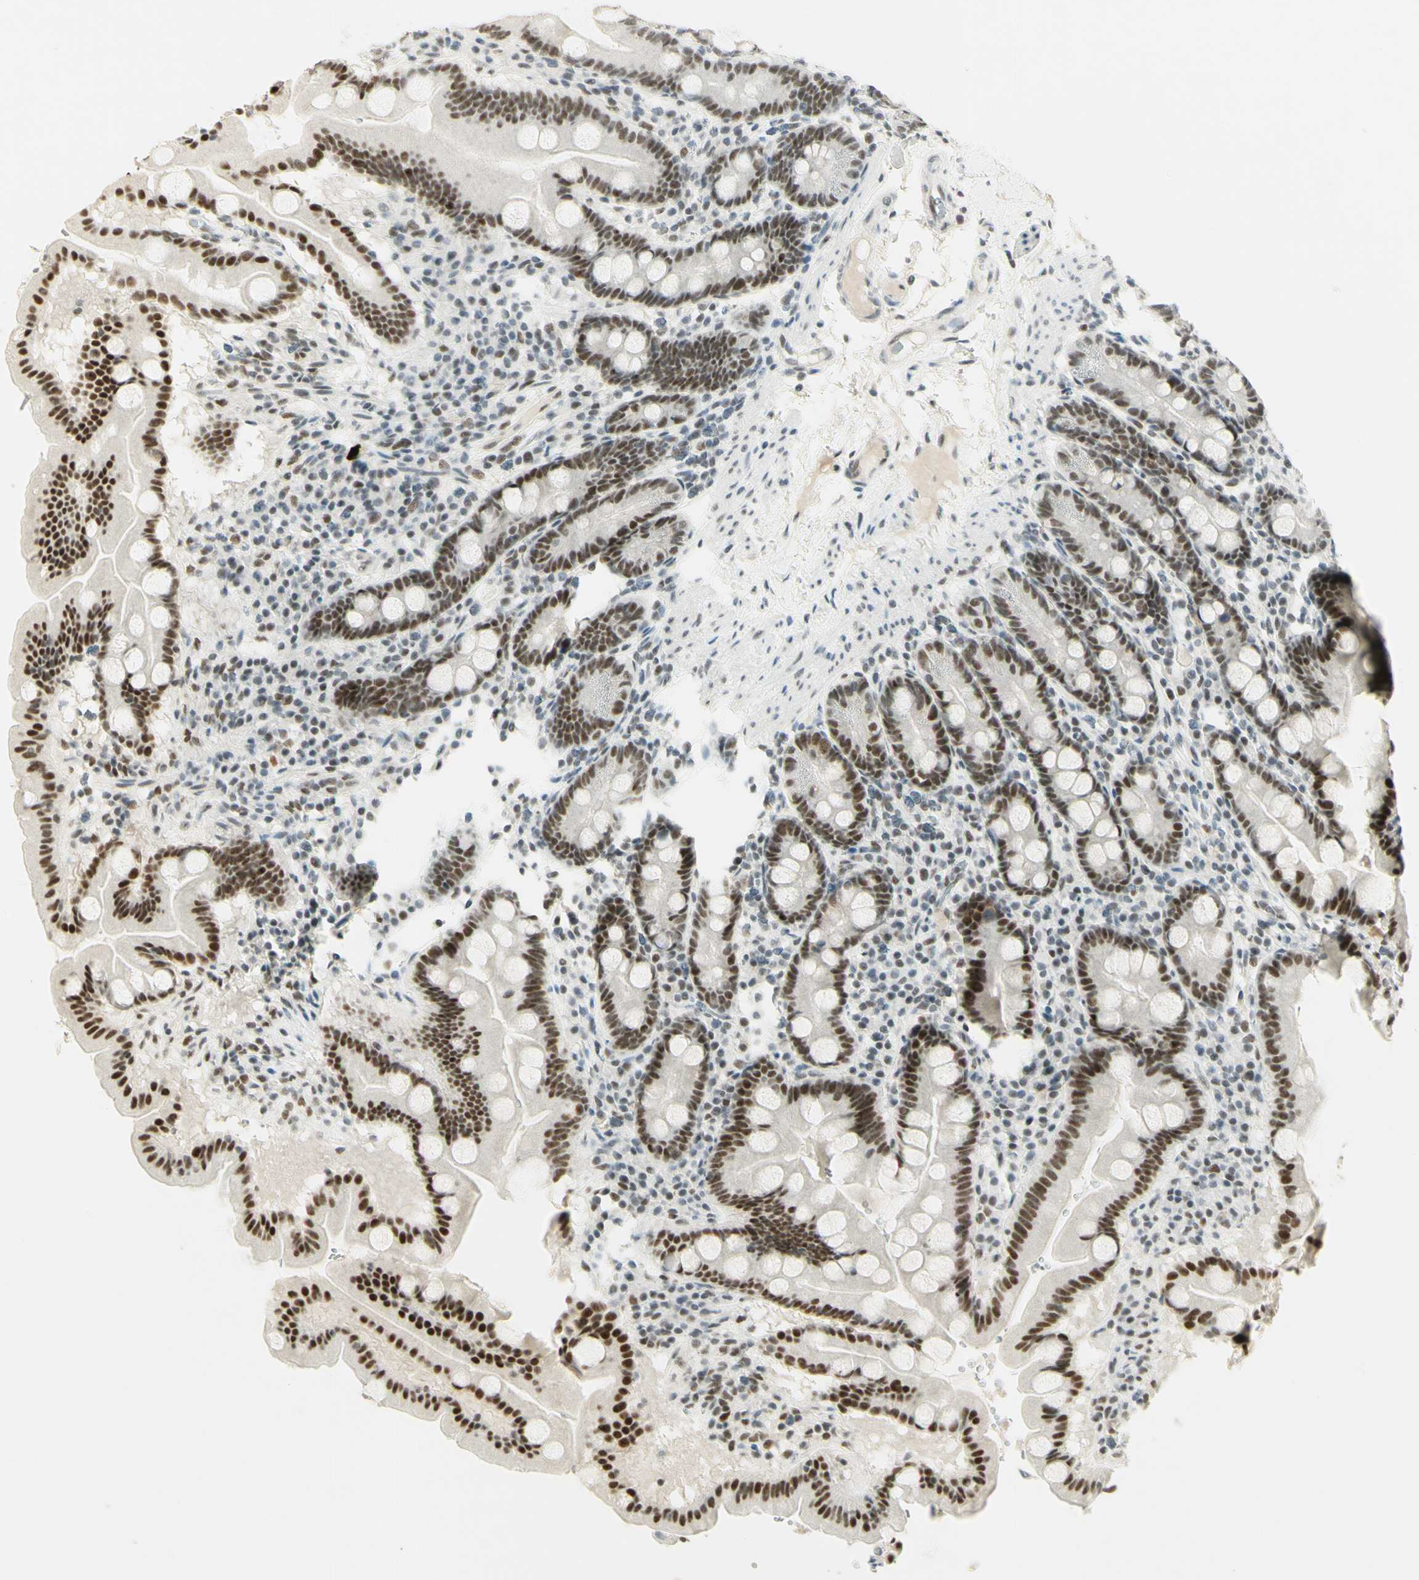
{"staining": {"intensity": "moderate", "quantity": ">75%", "location": "nuclear"}, "tissue": "duodenum", "cell_type": "Glandular cells", "image_type": "normal", "snomed": [{"axis": "morphology", "description": "Normal tissue, NOS"}, {"axis": "topography", "description": "Duodenum"}], "caption": "Benign duodenum shows moderate nuclear expression in about >75% of glandular cells.", "gene": "PMS2", "patient": {"sex": "male", "age": 50}}